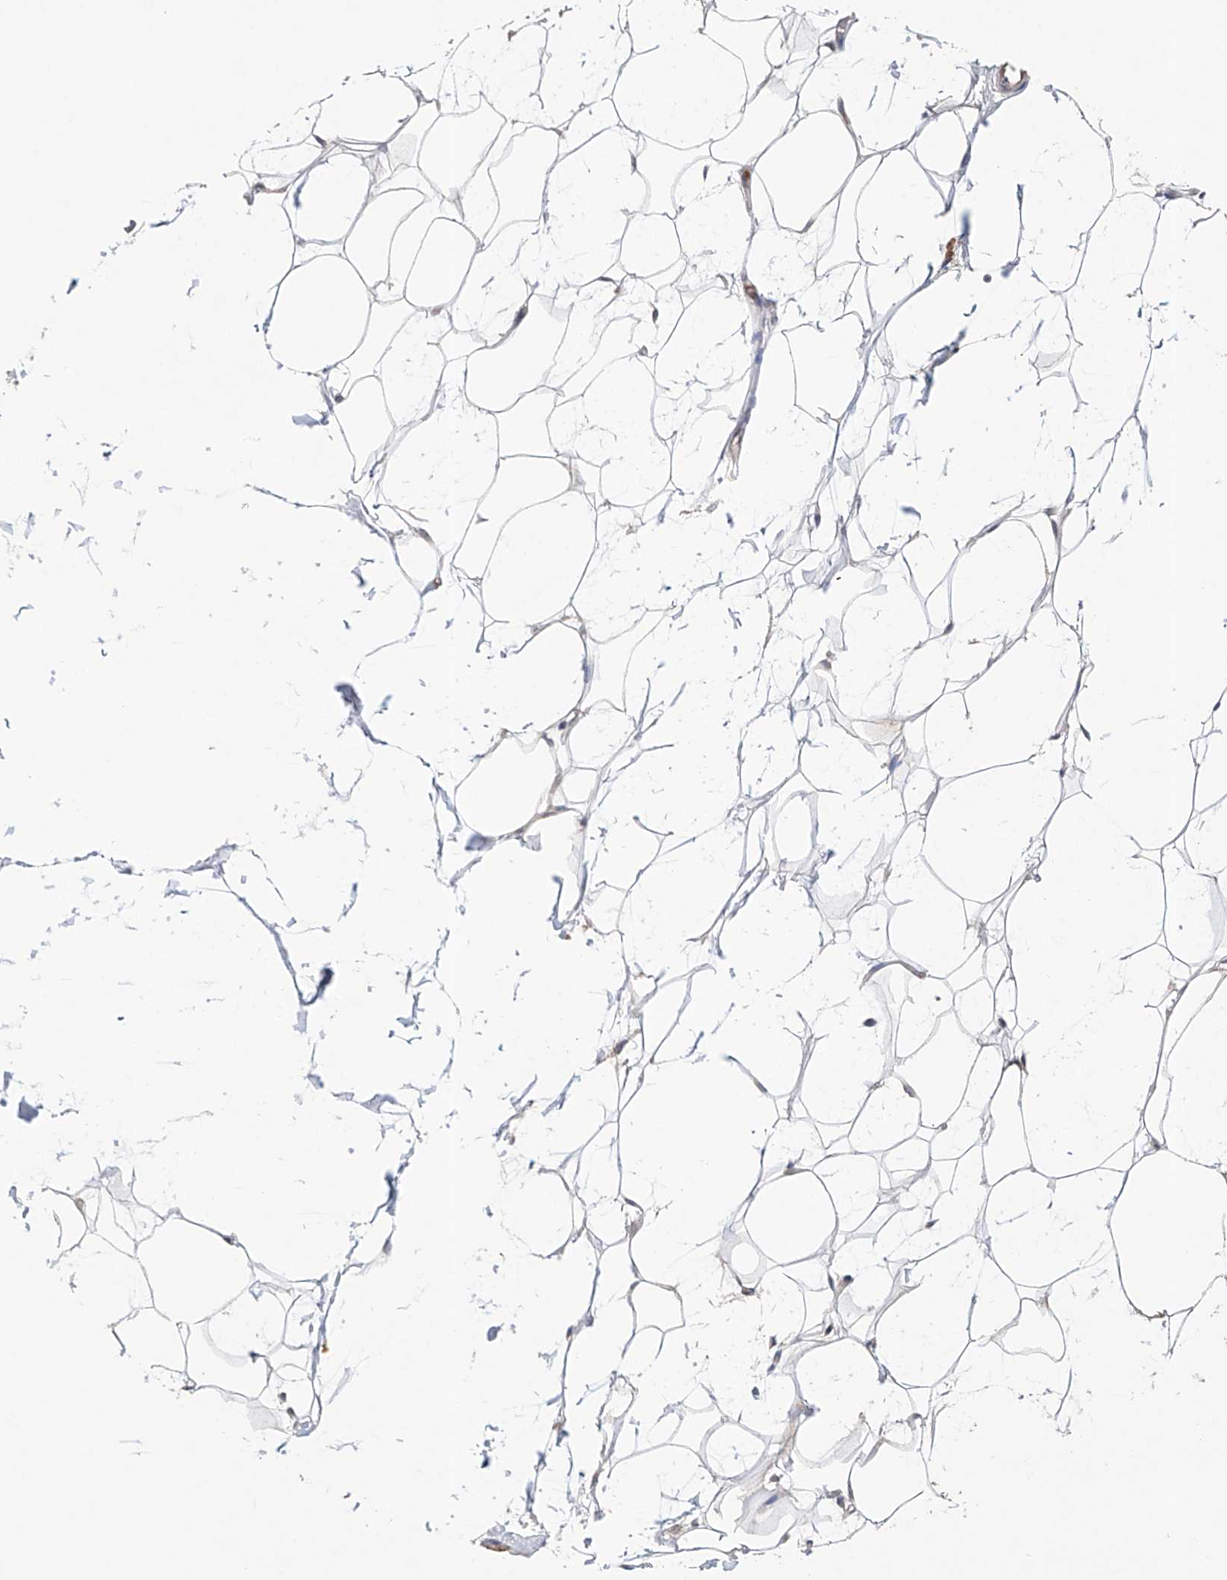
{"staining": {"intensity": "negative", "quantity": "none", "location": "none"}, "tissue": "adipose tissue", "cell_type": "Adipocytes", "image_type": "normal", "snomed": [{"axis": "morphology", "description": "Normal tissue, NOS"}, {"axis": "topography", "description": "Breast"}], "caption": "A high-resolution histopathology image shows immunohistochemistry (IHC) staining of normal adipose tissue, which reveals no significant expression in adipocytes.", "gene": "AFG1L", "patient": {"sex": "female", "age": 23}}